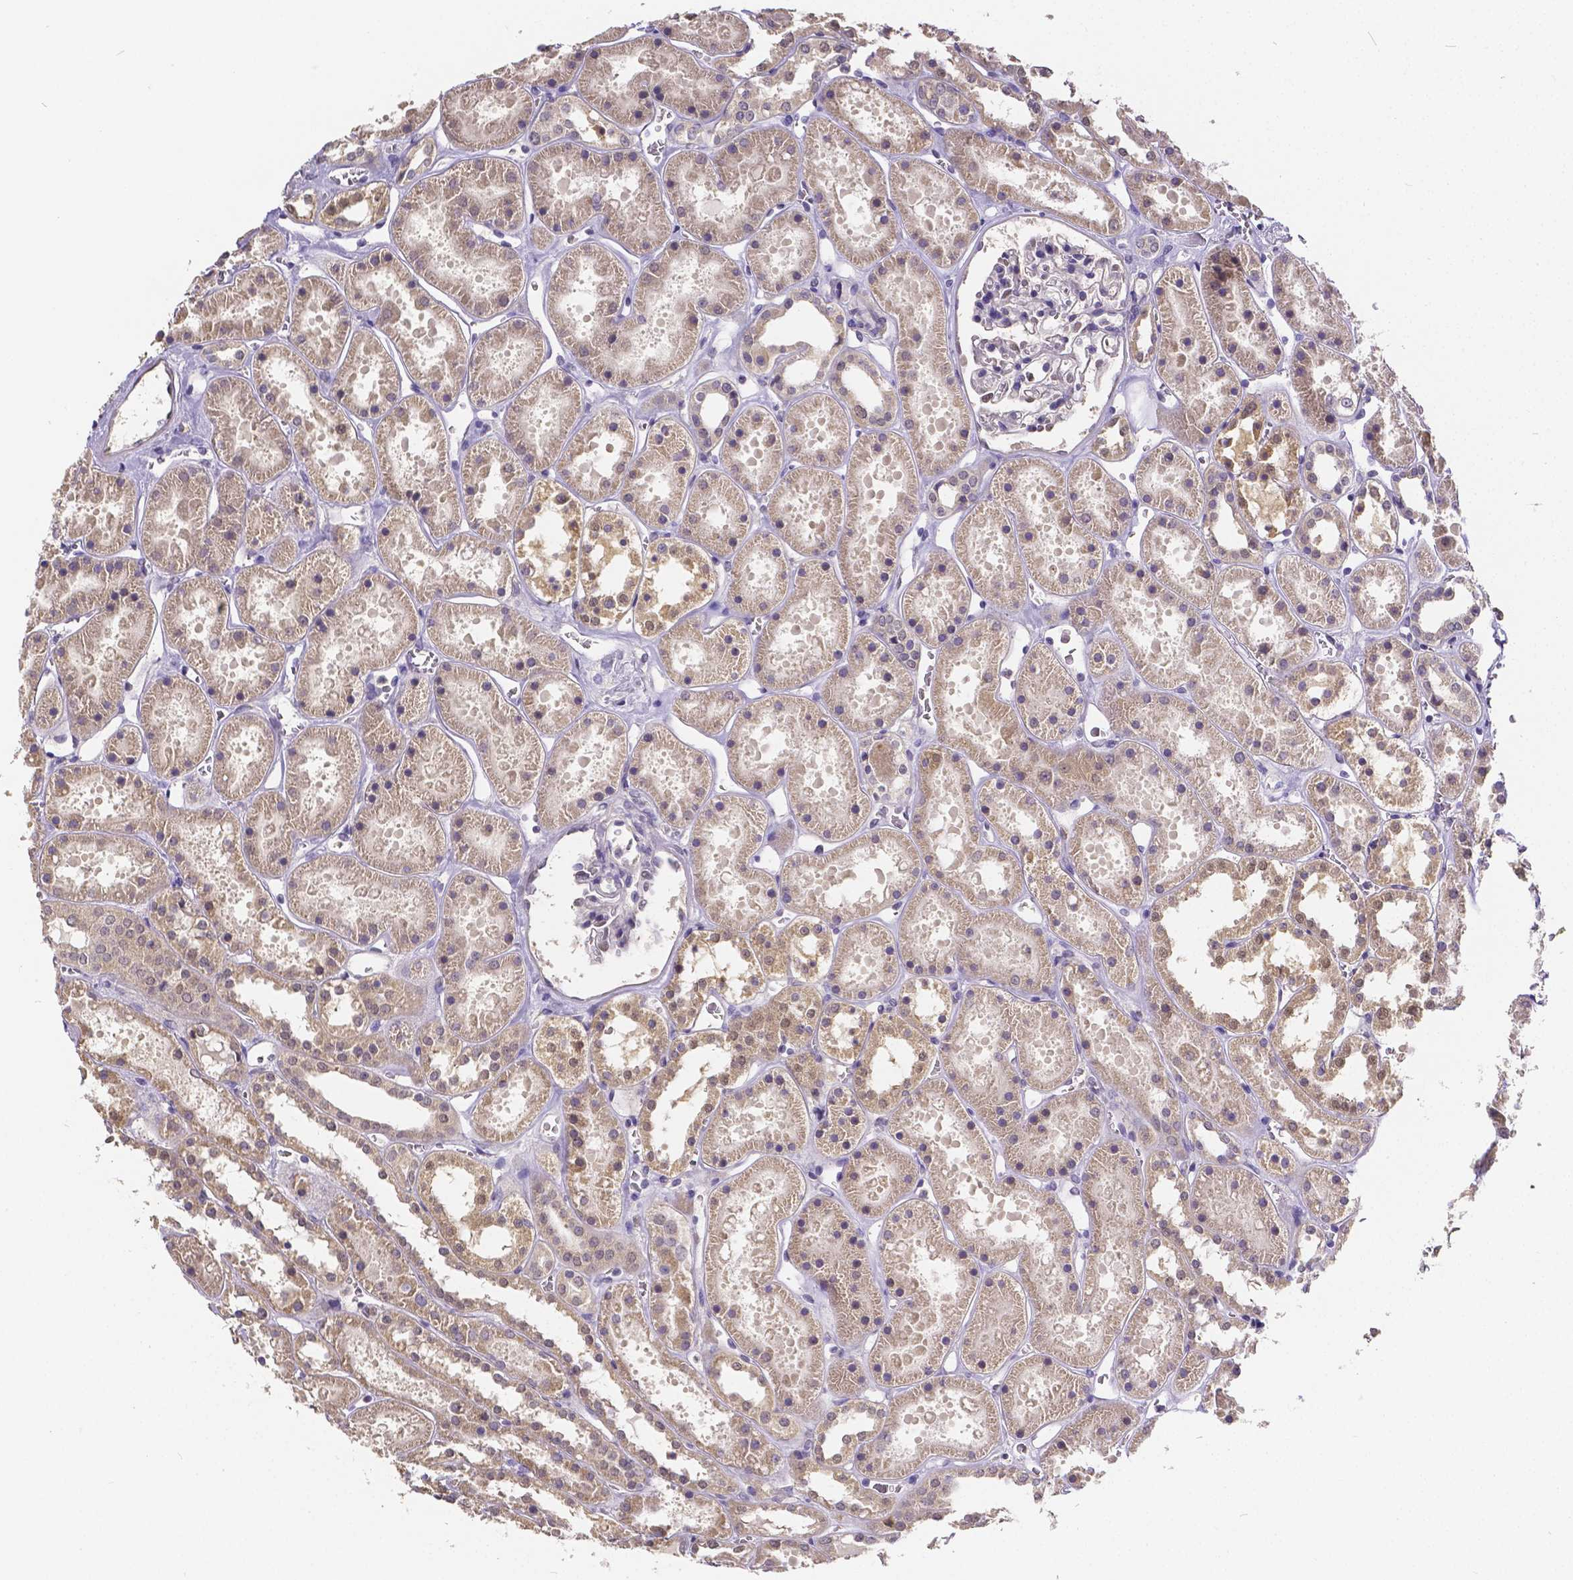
{"staining": {"intensity": "negative", "quantity": "none", "location": "none"}, "tissue": "kidney", "cell_type": "Cells in glomeruli", "image_type": "normal", "snomed": [{"axis": "morphology", "description": "Normal tissue, NOS"}, {"axis": "topography", "description": "Kidney"}], "caption": "A micrograph of human kidney is negative for staining in cells in glomeruli. (Stains: DAB (3,3'-diaminobenzidine) IHC with hematoxylin counter stain, Microscopy: brightfield microscopy at high magnification).", "gene": "CTNNA2", "patient": {"sex": "female", "age": 41}}